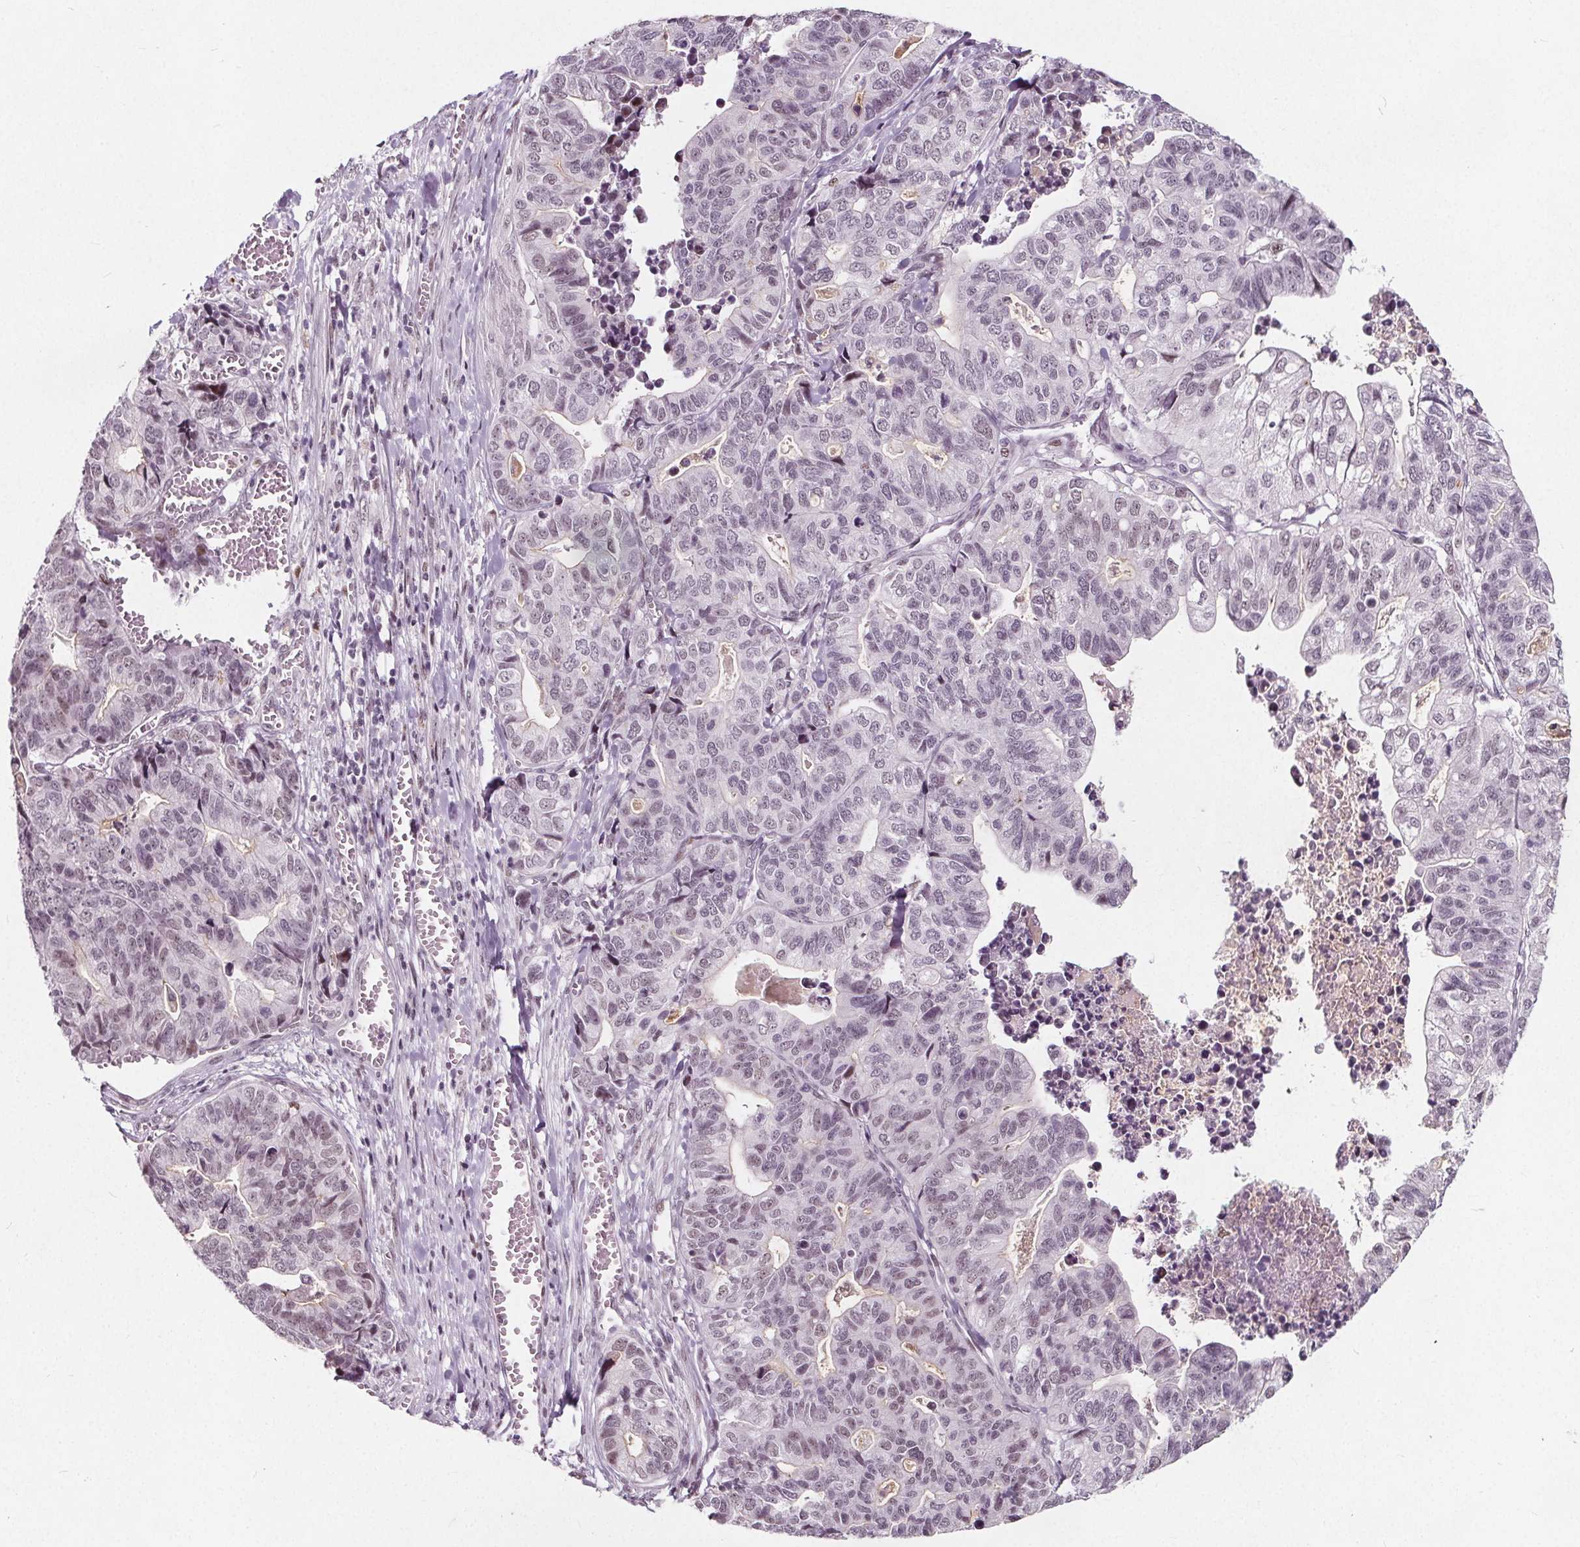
{"staining": {"intensity": "weak", "quantity": "<25%", "location": "cytoplasmic/membranous"}, "tissue": "stomach cancer", "cell_type": "Tumor cells", "image_type": "cancer", "snomed": [{"axis": "morphology", "description": "Adenocarcinoma, NOS"}, {"axis": "topography", "description": "Stomach, upper"}], "caption": "Immunohistochemistry (IHC) of human stomach adenocarcinoma demonstrates no staining in tumor cells. Nuclei are stained in blue.", "gene": "TAF6L", "patient": {"sex": "female", "age": 67}}